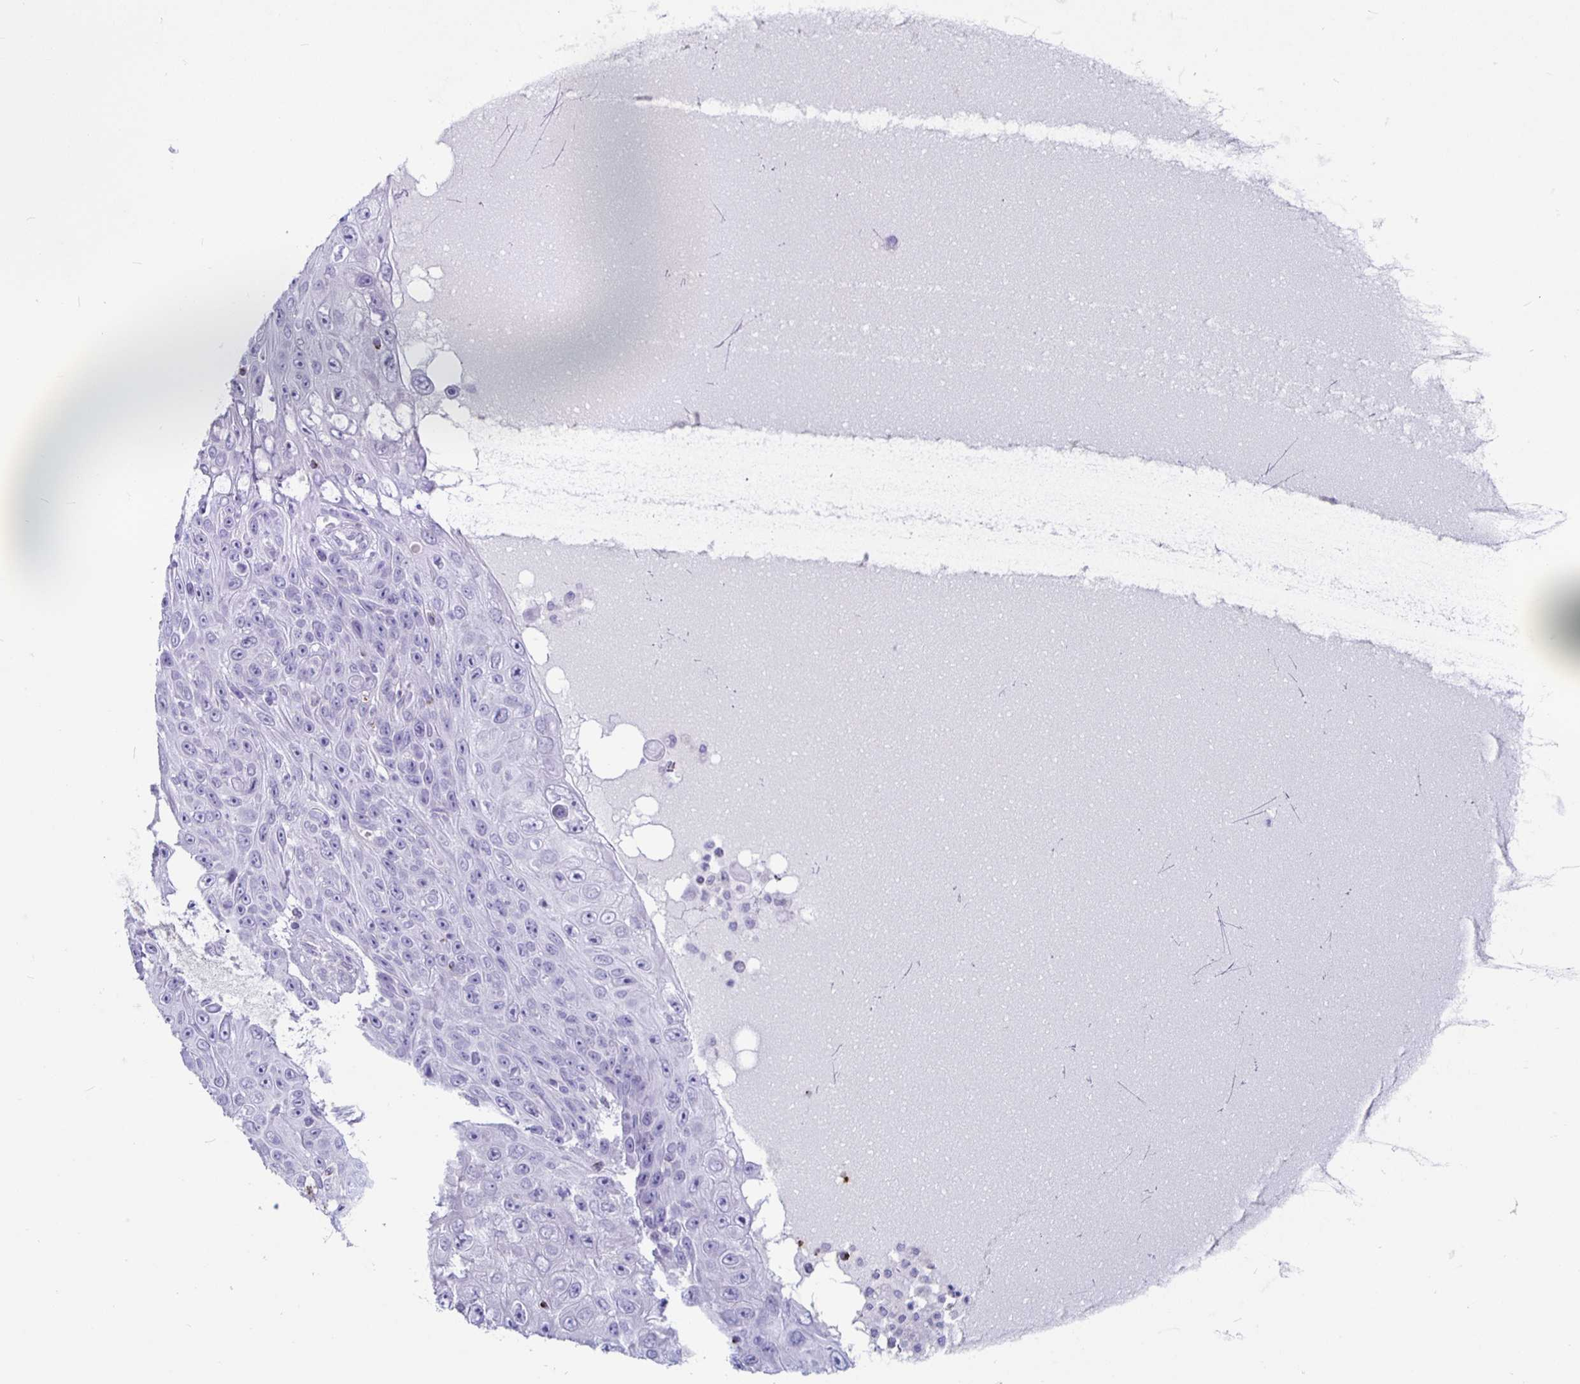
{"staining": {"intensity": "negative", "quantity": "none", "location": "none"}, "tissue": "skin cancer", "cell_type": "Tumor cells", "image_type": "cancer", "snomed": [{"axis": "morphology", "description": "Squamous cell carcinoma, NOS"}, {"axis": "topography", "description": "Skin"}], "caption": "Histopathology image shows no significant protein expression in tumor cells of skin cancer (squamous cell carcinoma).", "gene": "GZMK", "patient": {"sex": "male", "age": 82}}